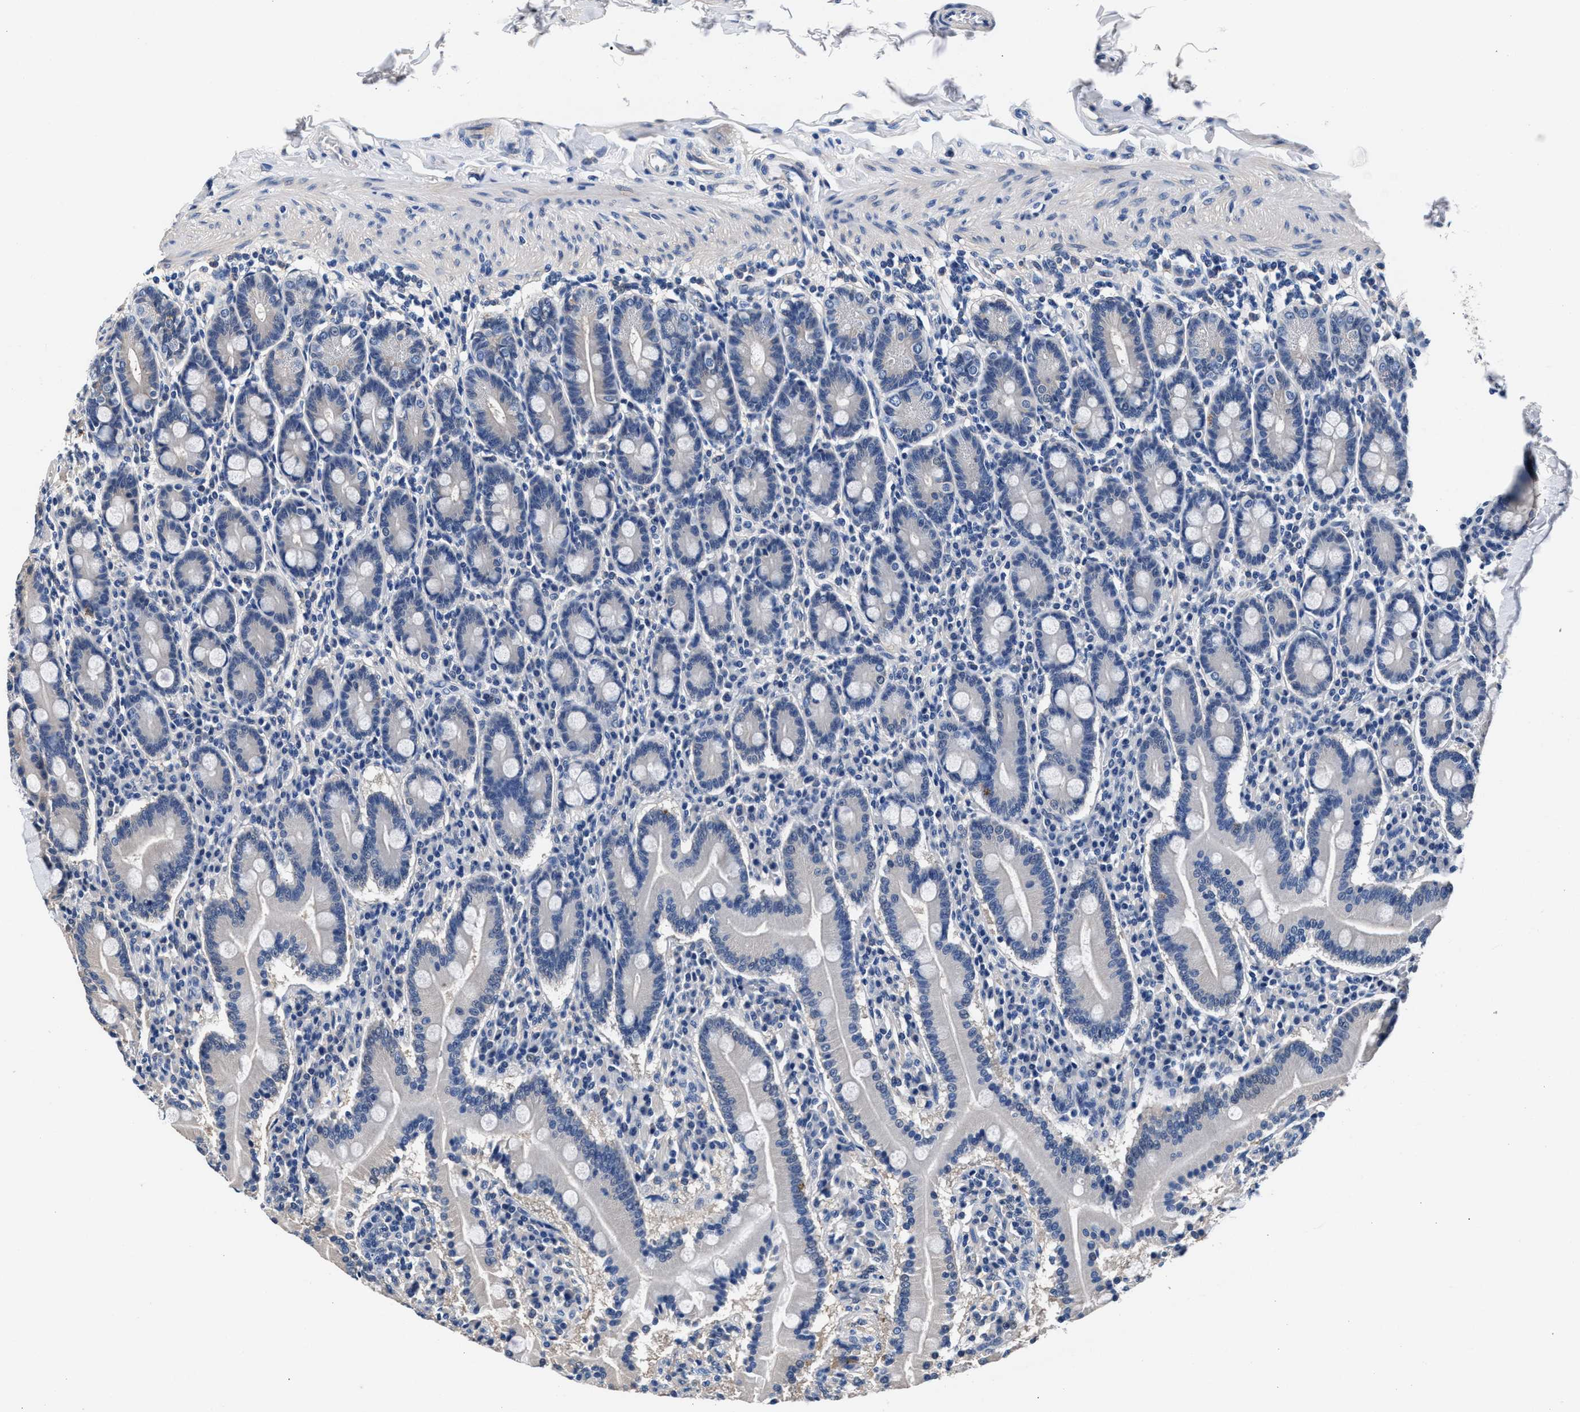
{"staining": {"intensity": "negative", "quantity": "none", "location": "none"}, "tissue": "duodenum", "cell_type": "Glandular cells", "image_type": "normal", "snomed": [{"axis": "morphology", "description": "Normal tissue, NOS"}, {"axis": "topography", "description": "Duodenum"}], "caption": "Immunohistochemical staining of normal human duodenum exhibits no significant staining in glandular cells. The staining was performed using DAB (3,3'-diaminobenzidine) to visualize the protein expression in brown, while the nuclei were stained in blue with hematoxylin (Magnification: 20x).", "gene": "GSTM1", "patient": {"sex": "male", "age": 50}}